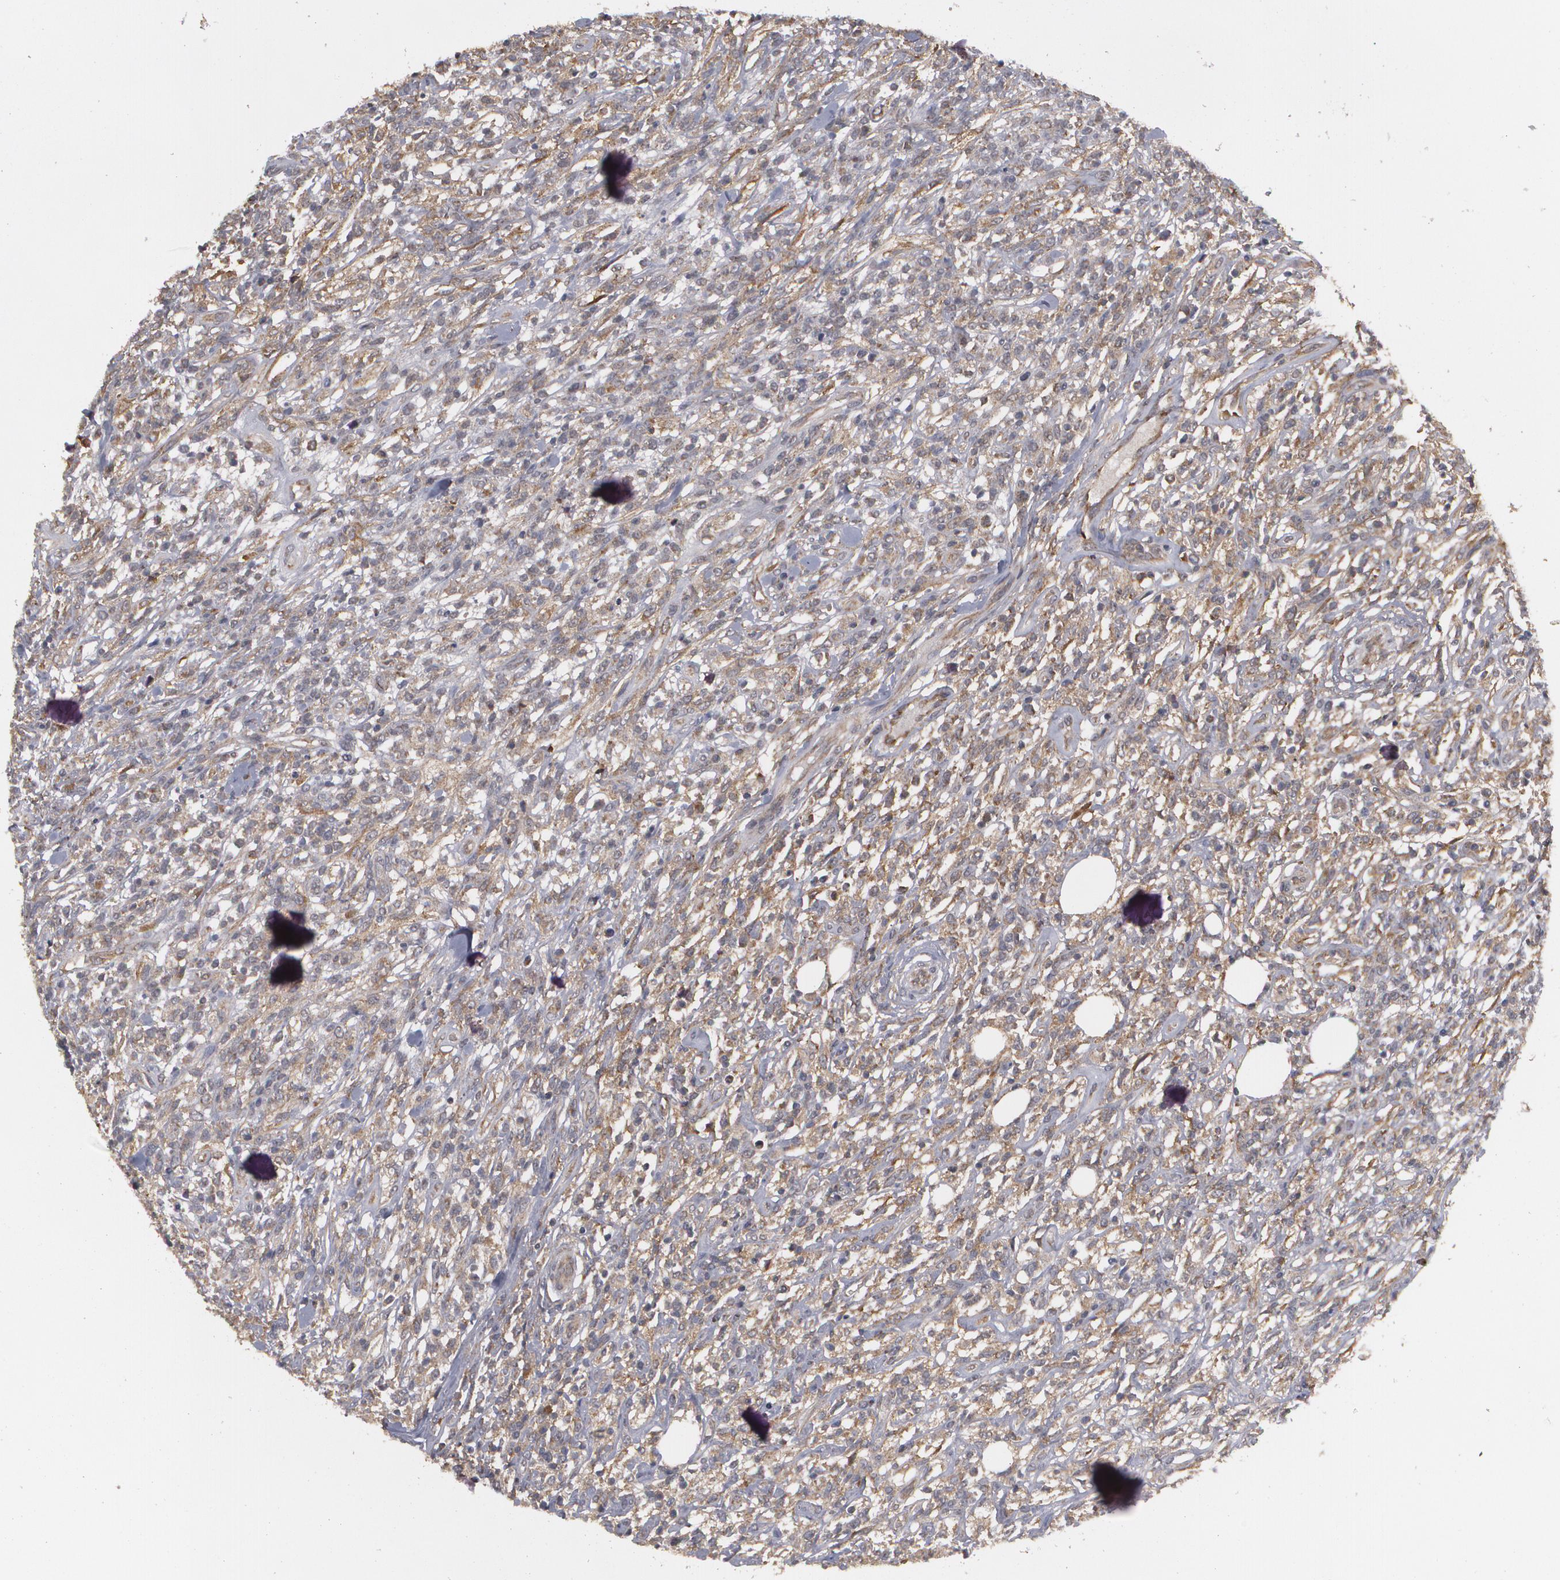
{"staining": {"intensity": "negative", "quantity": "none", "location": "none"}, "tissue": "lymphoma", "cell_type": "Tumor cells", "image_type": "cancer", "snomed": [{"axis": "morphology", "description": "Malignant lymphoma, non-Hodgkin's type, High grade"}, {"axis": "topography", "description": "Lymph node"}], "caption": "Tumor cells are negative for brown protein staining in lymphoma. (Brightfield microscopy of DAB immunohistochemistry (IHC) at high magnification).", "gene": "BMP6", "patient": {"sex": "female", "age": 73}}